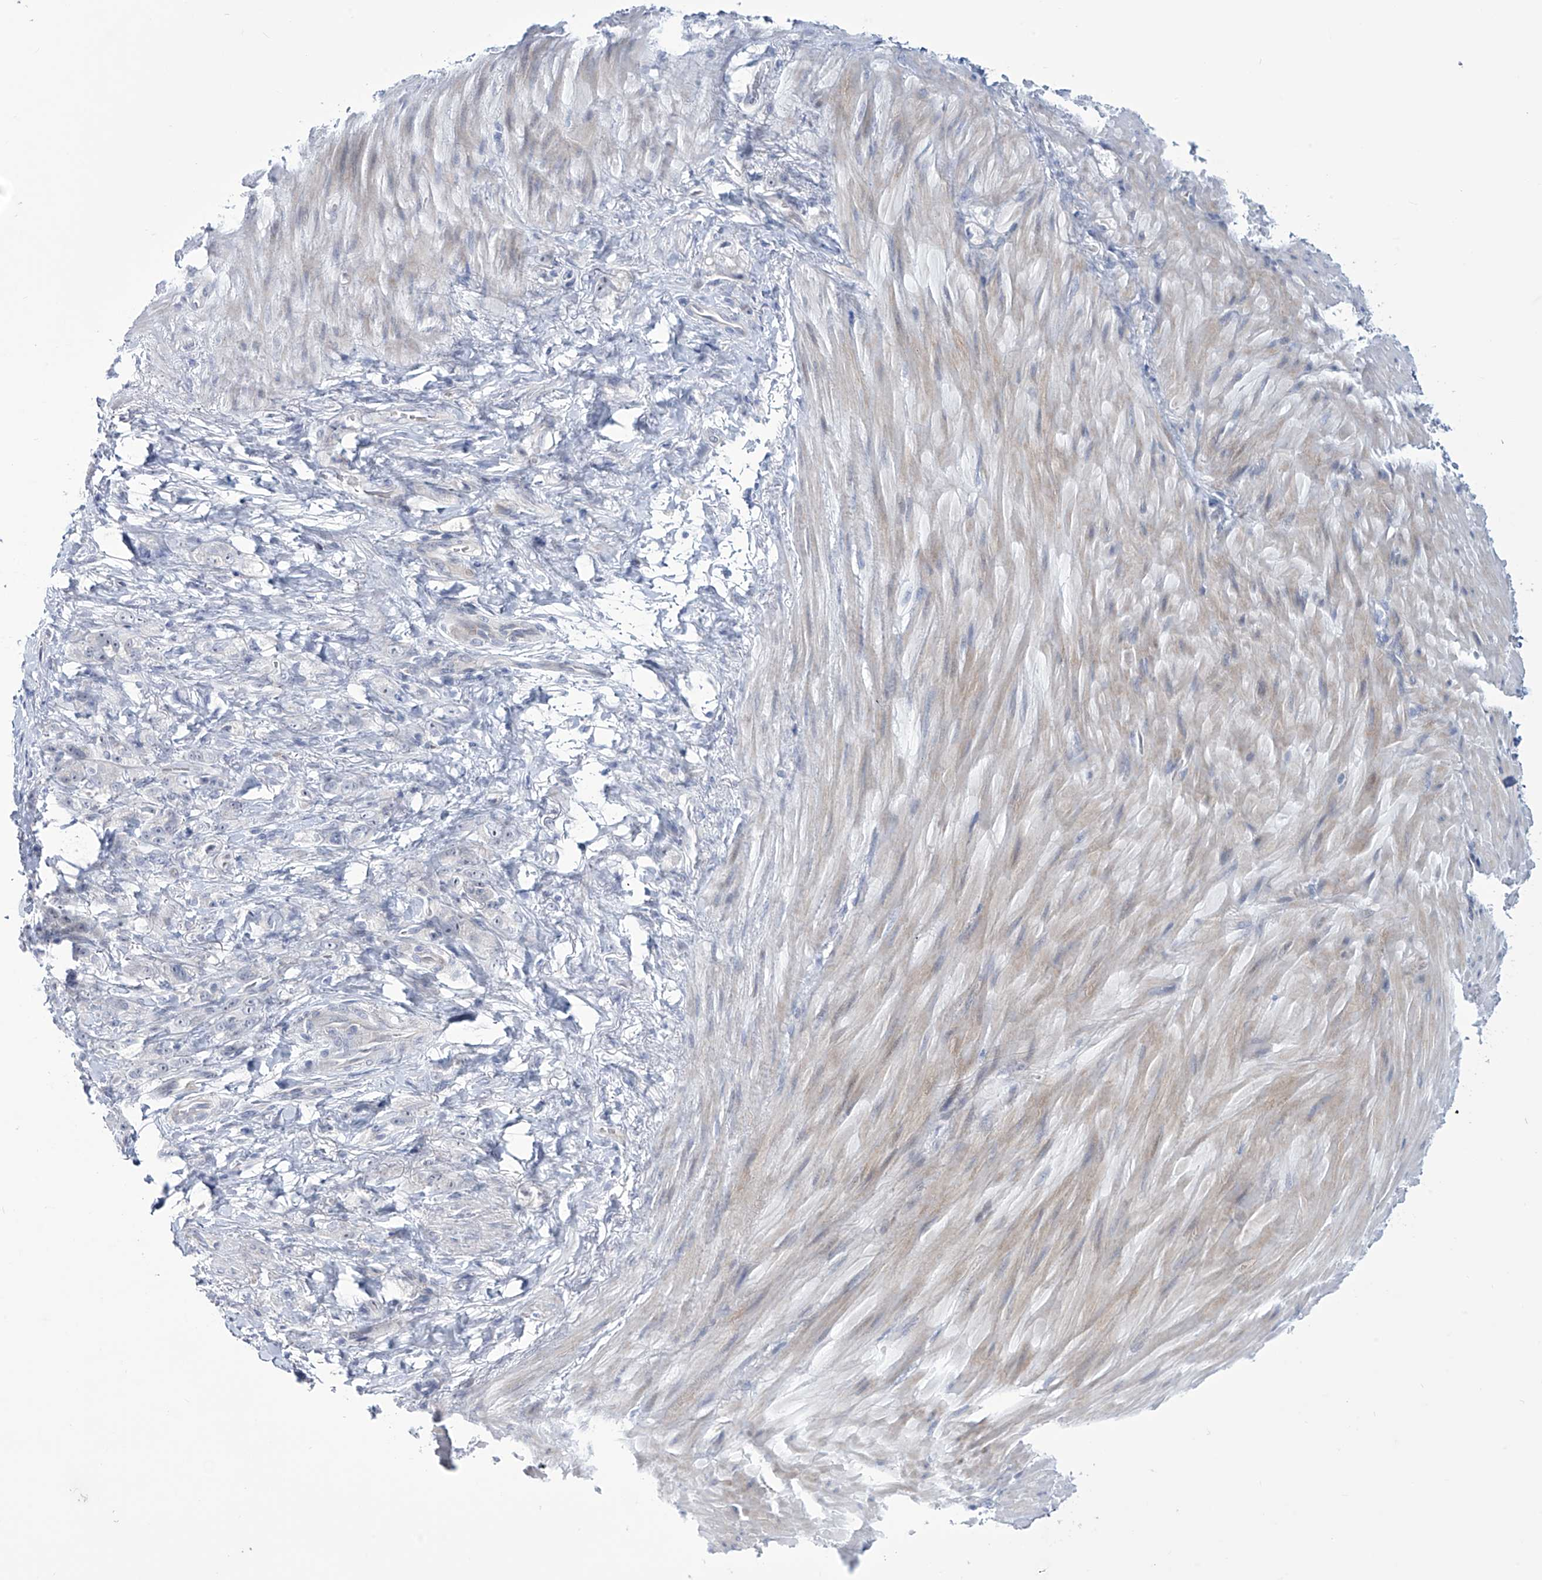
{"staining": {"intensity": "negative", "quantity": "none", "location": "none"}, "tissue": "stomach cancer", "cell_type": "Tumor cells", "image_type": "cancer", "snomed": [{"axis": "morphology", "description": "Normal tissue, NOS"}, {"axis": "morphology", "description": "Adenocarcinoma, NOS"}, {"axis": "topography", "description": "Stomach"}], "caption": "Stomach cancer (adenocarcinoma) was stained to show a protein in brown. There is no significant staining in tumor cells. (Immunohistochemistry (ihc), brightfield microscopy, high magnification).", "gene": "TRIM60", "patient": {"sex": "male", "age": 82}}